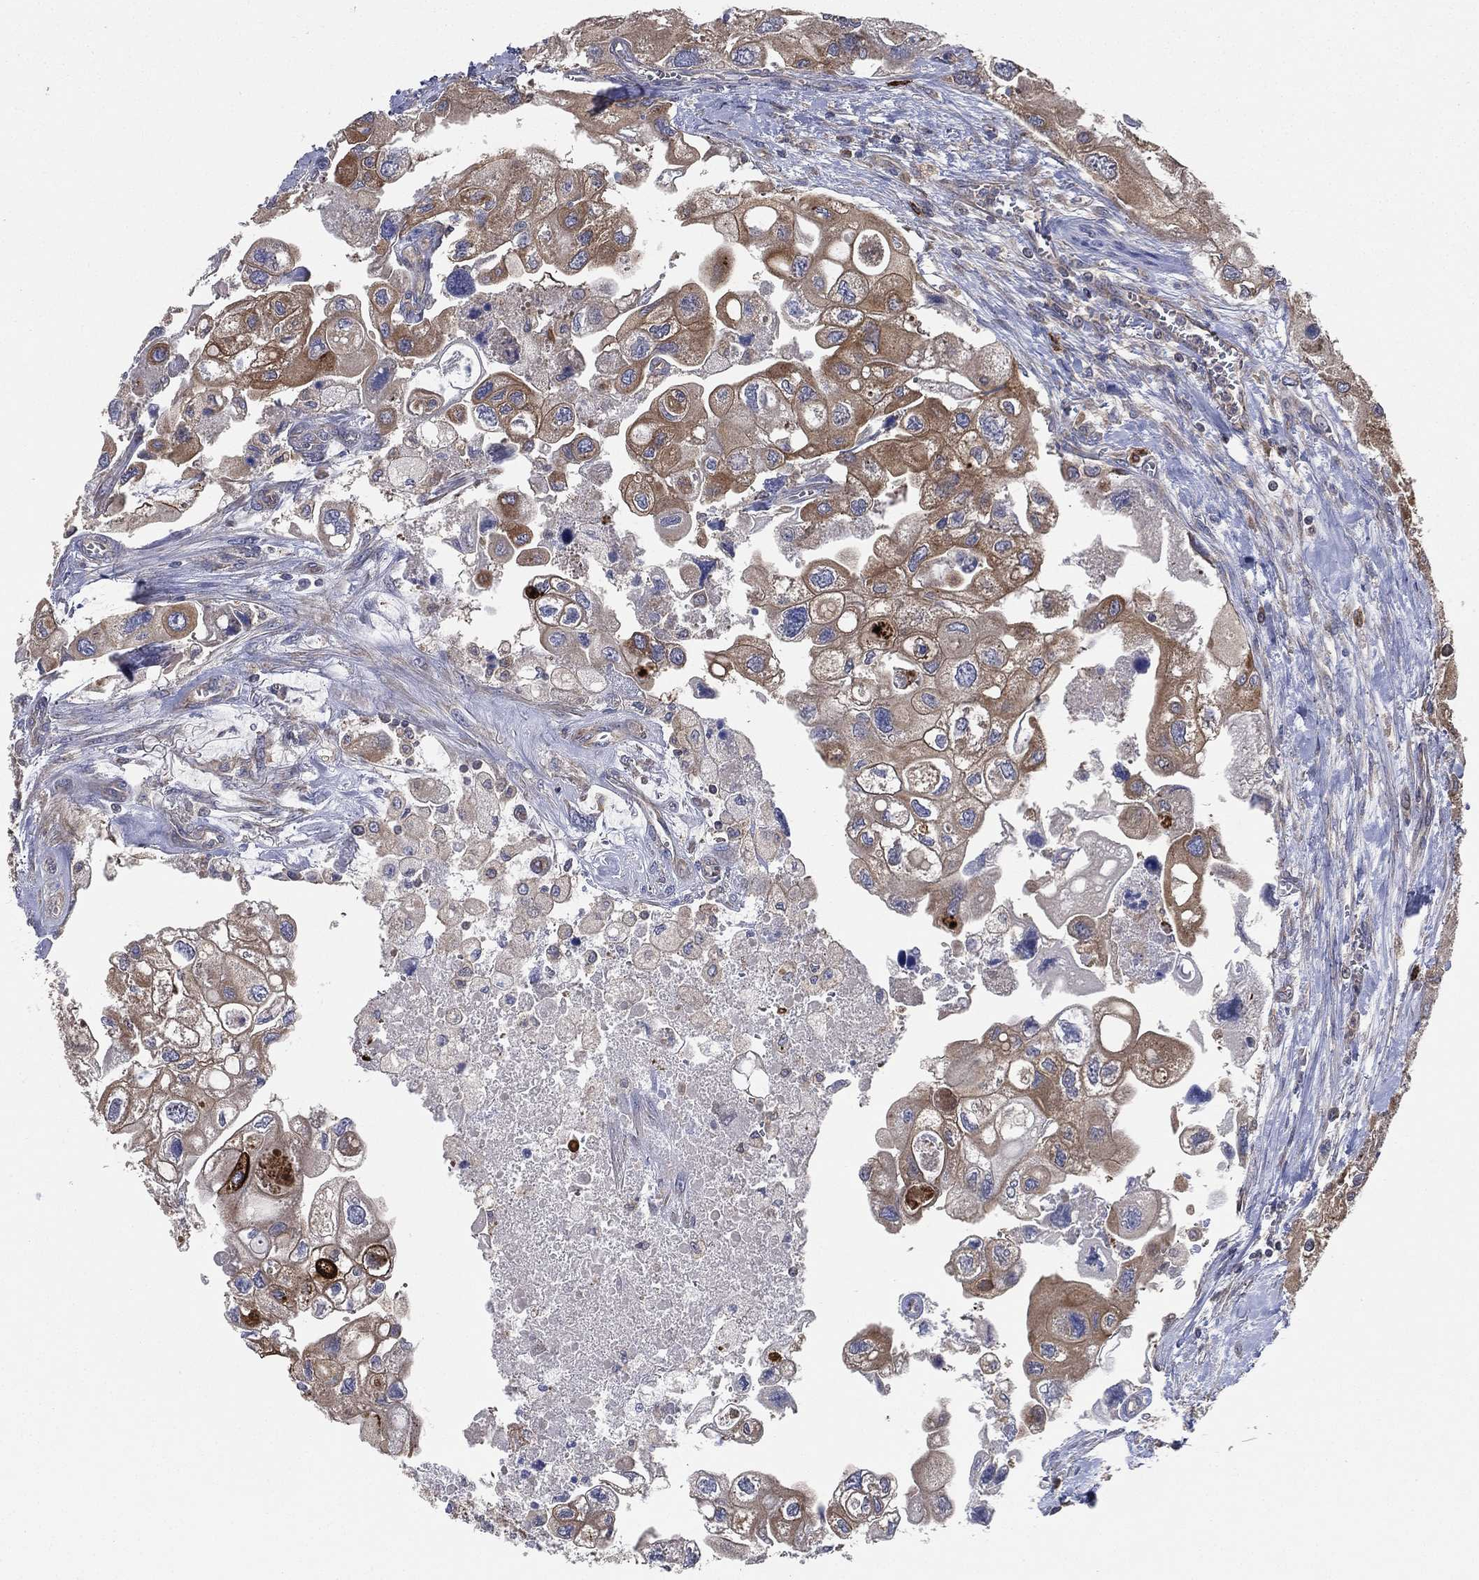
{"staining": {"intensity": "moderate", "quantity": "25%-75%", "location": "cytoplasmic/membranous"}, "tissue": "urothelial cancer", "cell_type": "Tumor cells", "image_type": "cancer", "snomed": [{"axis": "morphology", "description": "Urothelial carcinoma, High grade"}, {"axis": "topography", "description": "Urinary bladder"}], "caption": "Tumor cells show moderate cytoplasmic/membranous positivity in about 25%-75% of cells in urothelial carcinoma (high-grade). (DAB (3,3'-diaminobenzidine) = brown stain, brightfield microscopy at high magnification).", "gene": "SMPD3", "patient": {"sex": "male", "age": 59}}